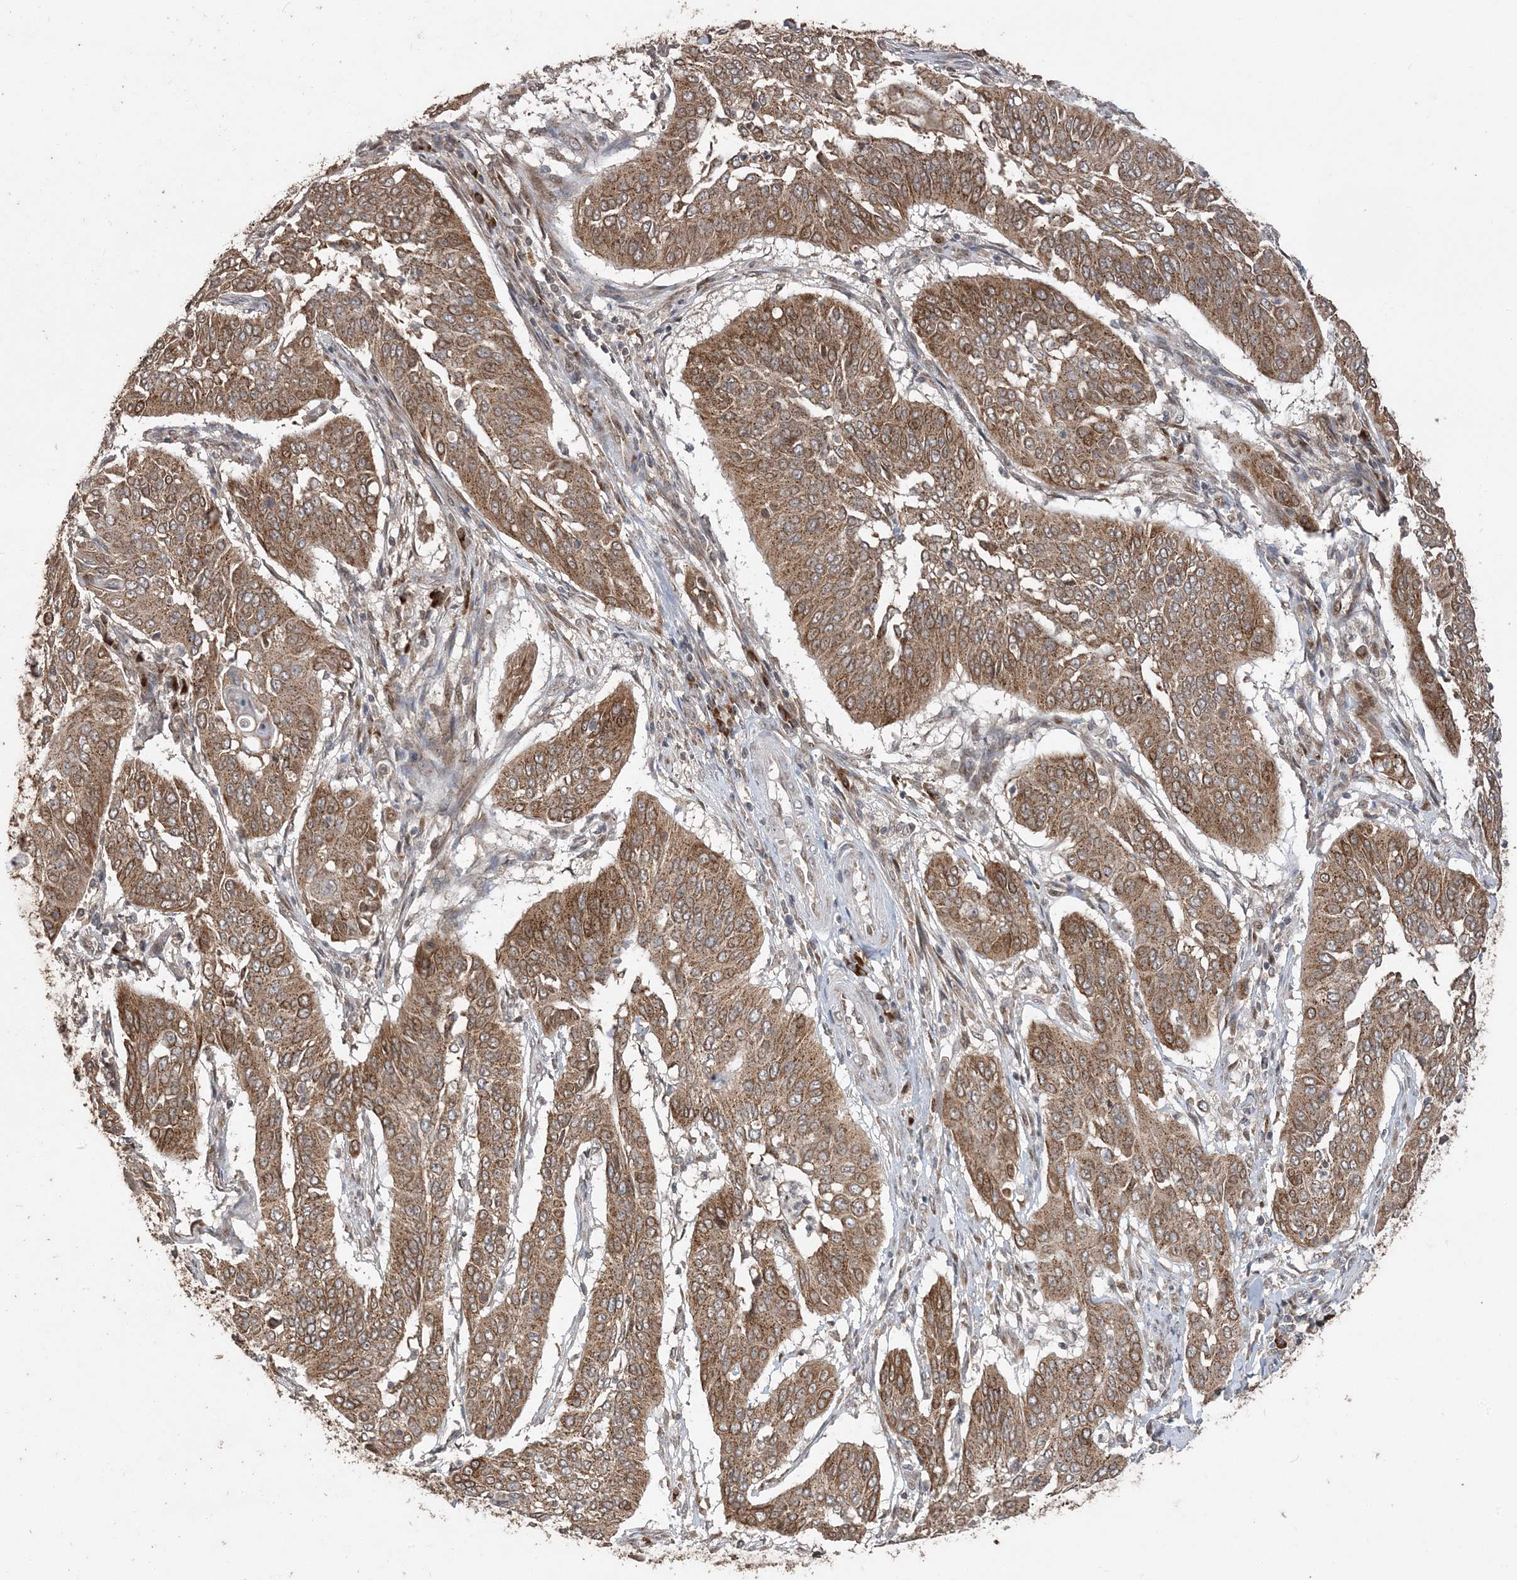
{"staining": {"intensity": "moderate", "quantity": ">75%", "location": "cytoplasmic/membranous"}, "tissue": "cervical cancer", "cell_type": "Tumor cells", "image_type": "cancer", "snomed": [{"axis": "morphology", "description": "Normal tissue, NOS"}, {"axis": "morphology", "description": "Squamous cell carcinoma, NOS"}, {"axis": "topography", "description": "Cervix"}], "caption": "A medium amount of moderate cytoplasmic/membranous positivity is appreciated in approximately >75% of tumor cells in squamous cell carcinoma (cervical) tissue. (DAB IHC with brightfield microscopy, high magnification).", "gene": "RER1", "patient": {"sex": "female", "age": 39}}